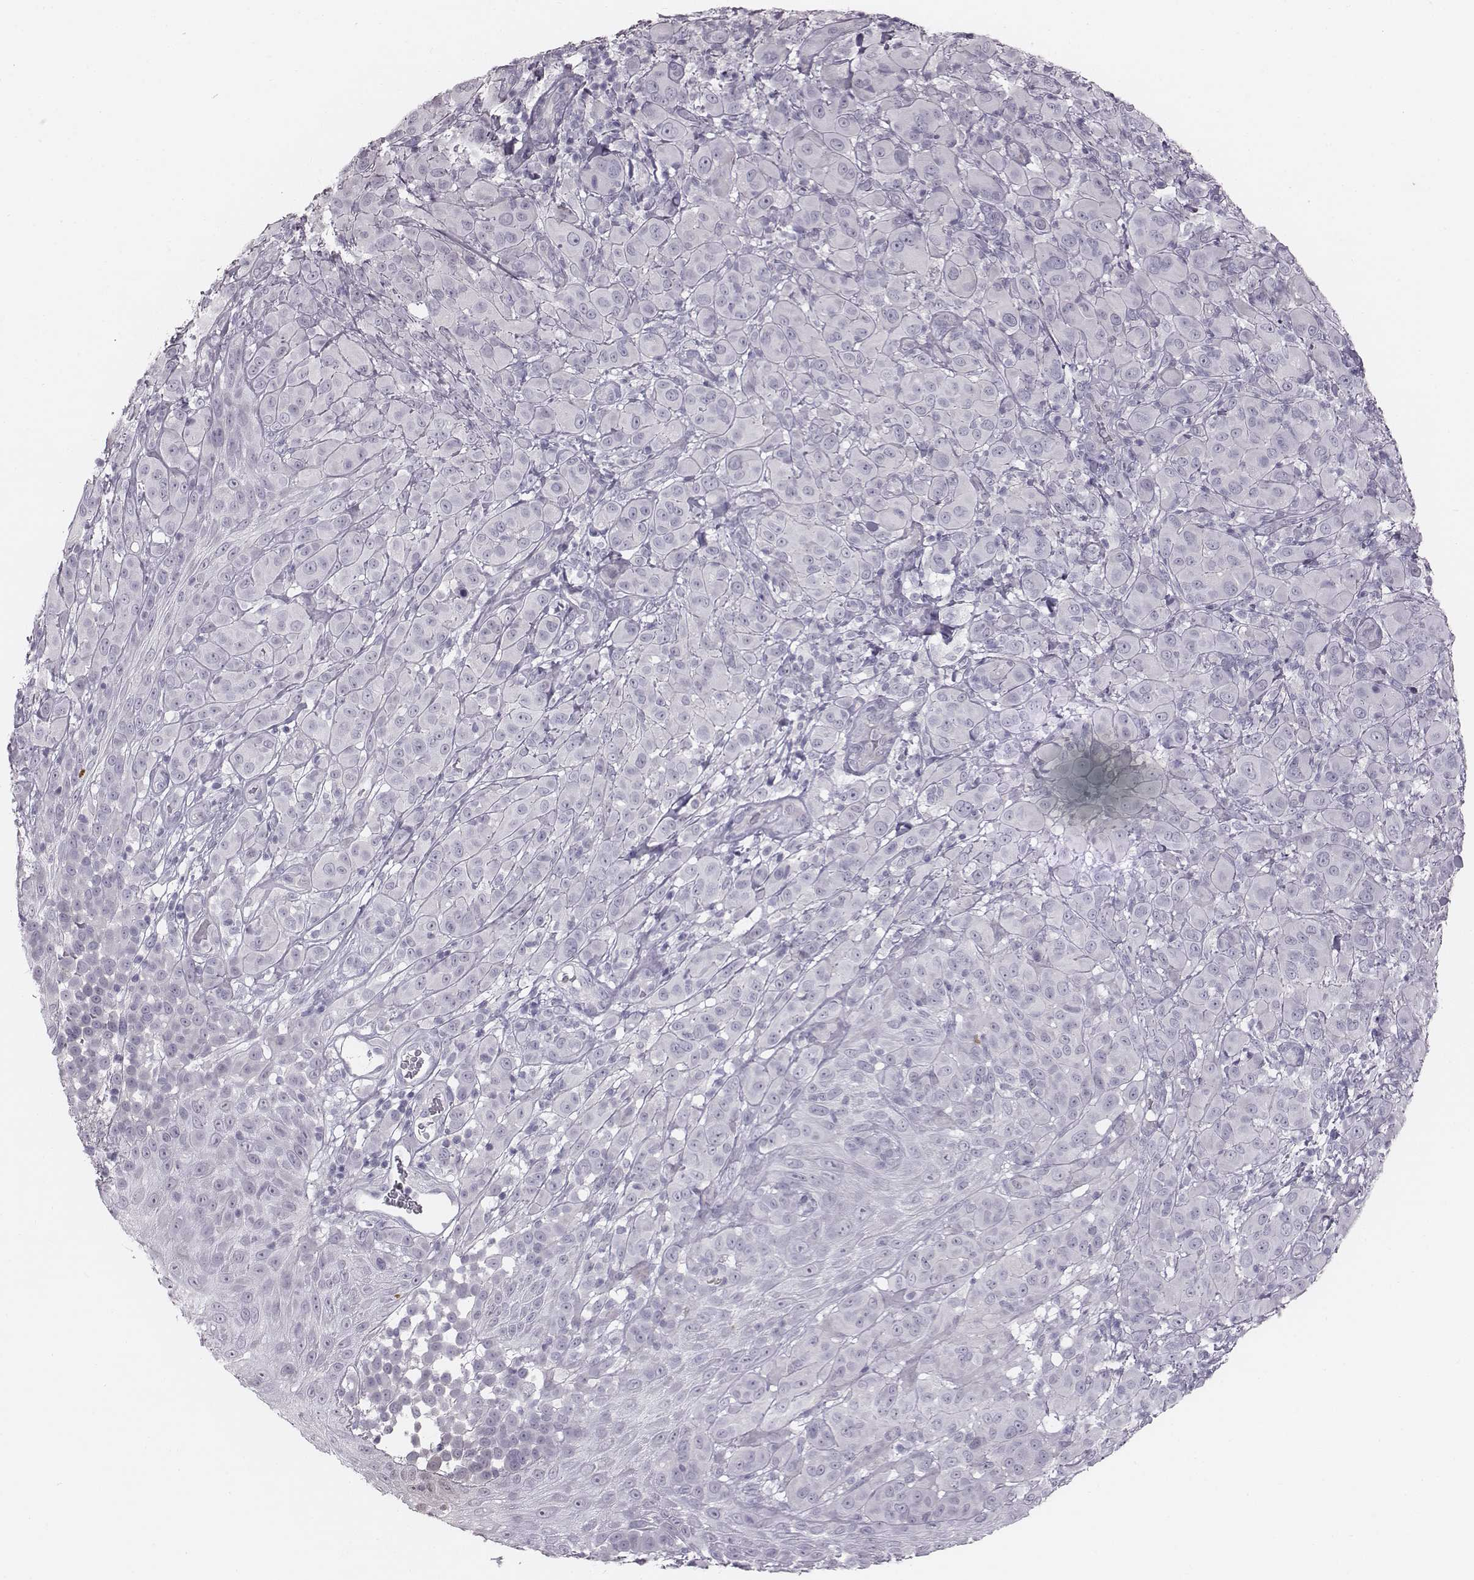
{"staining": {"intensity": "negative", "quantity": "none", "location": "none"}, "tissue": "melanoma", "cell_type": "Tumor cells", "image_type": "cancer", "snomed": [{"axis": "morphology", "description": "Malignant melanoma, NOS"}, {"axis": "topography", "description": "Skin"}], "caption": "Immunohistochemical staining of human melanoma reveals no significant expression in tumor cells.", "gene": "CACNG4", "patient": {"sex": "female", "age": 87}}